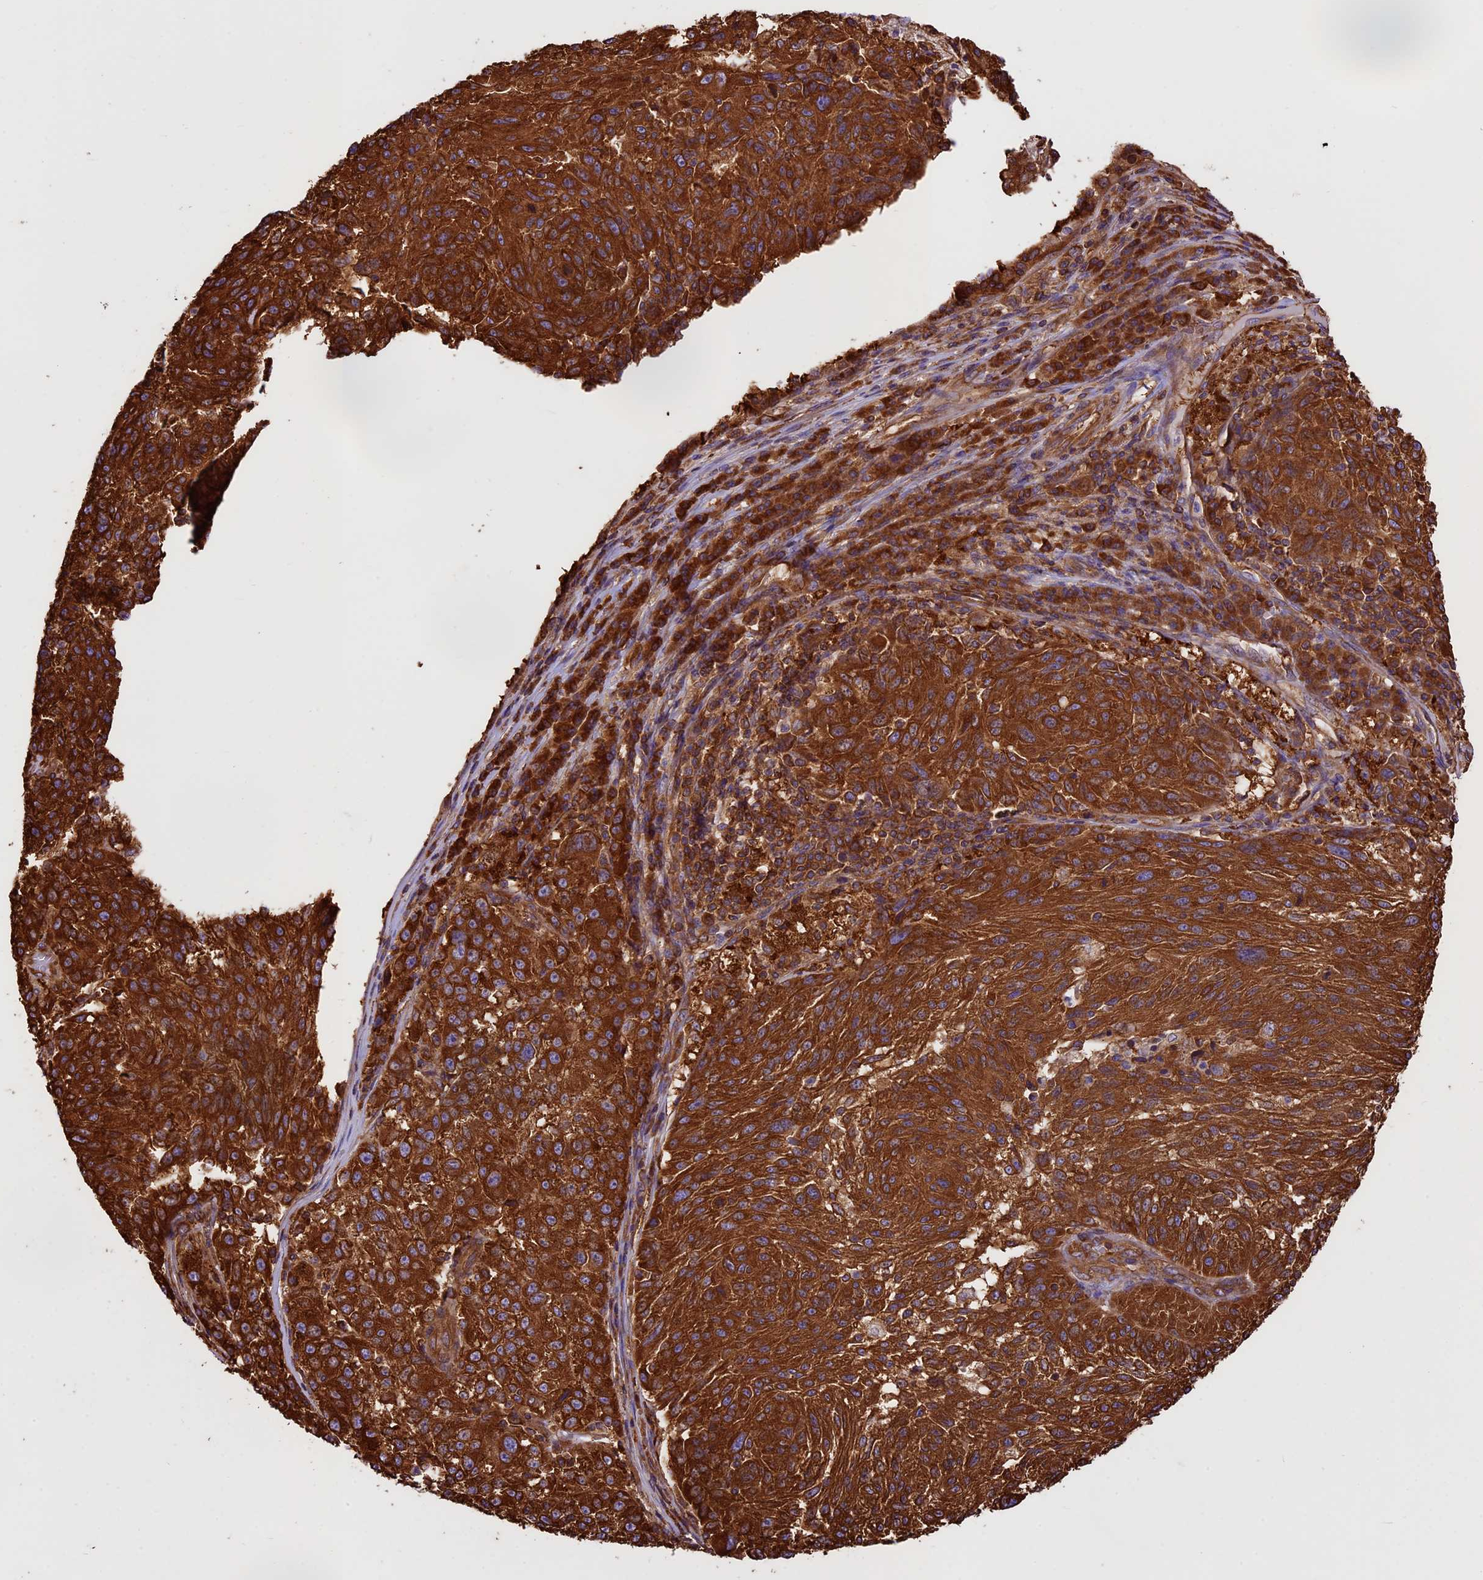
{"staining": {"intensity": "strong", "quantity": ">75%", "location": "cytoplasmic/membranous"}, "tissue": "melanoma", "cell_type": "Tumor cells", "image_type": "cancer", "snomed": [{"axis": "morphology", "description": "Malignant melanoma, NOS"}, {"axis": "topography", "description": "Skin"}], "caption": "A high-resolution photomicrograph shows IHC staining of melanoma, which exhibits strong cytoplasmic/membranous staining in about >75% of tumor cells.", "gene": "KARS1", "patient": {"sex": "male", "age": 53}}